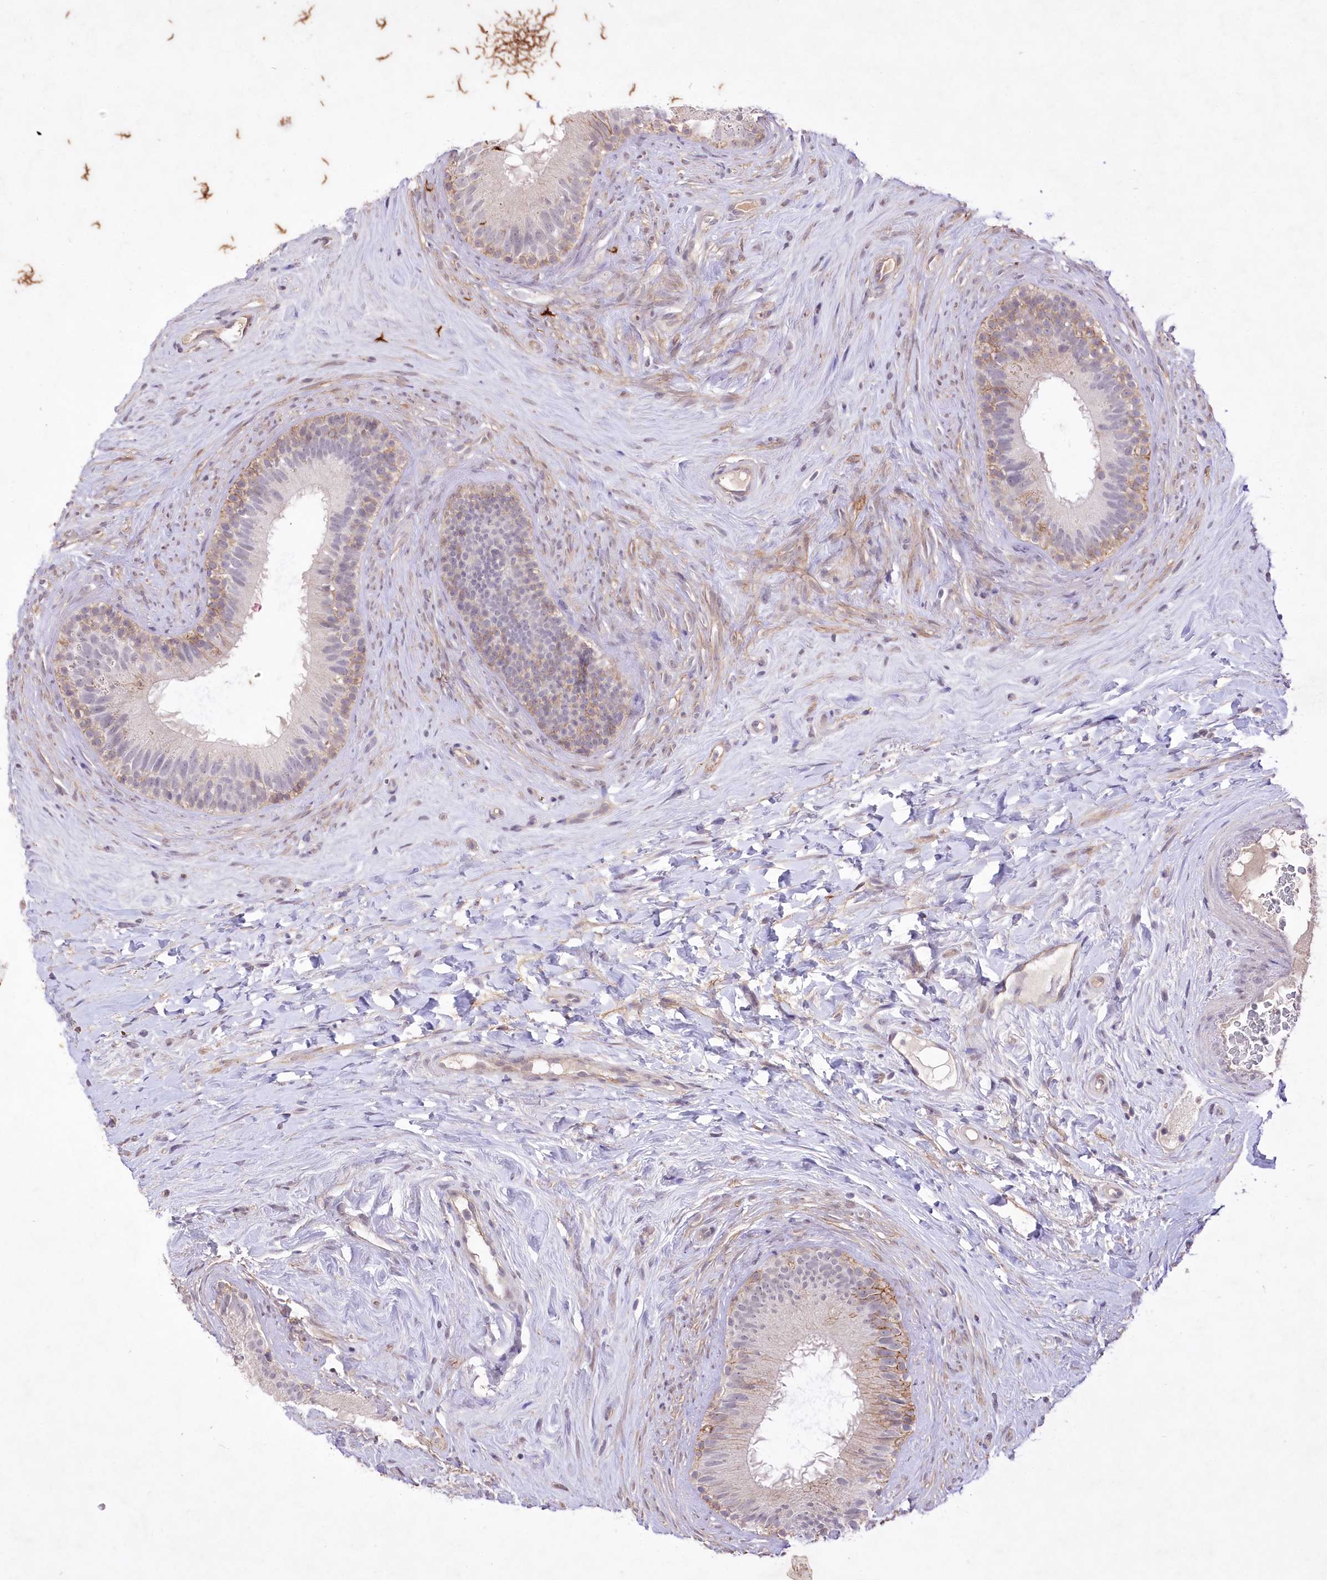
{"staining": {"intensity": "moderate", "quantity": "<25%", "location": "cytoplasmic/membranous"}, "tissue": "epididymis", "cell_type": "Glandular cells", "image_type": "normal", "snomed": [{"axis": "morphology", "description": "Normal tissue, NOS"}, {"axis": "topography", "description": "Epididymis"}], "caption": "Immunohistochemistry micrograph of benign epididymis: epididymis stained using immunohistochemistry displays low levels of moderate protein expression localized specifically in the cytoplasmic/membranous of glandular cells, appearing as a cytoplasmic/membranous brown color.", "gene": "ENPP1", "patient": {"sex": "male", "age": 84}}